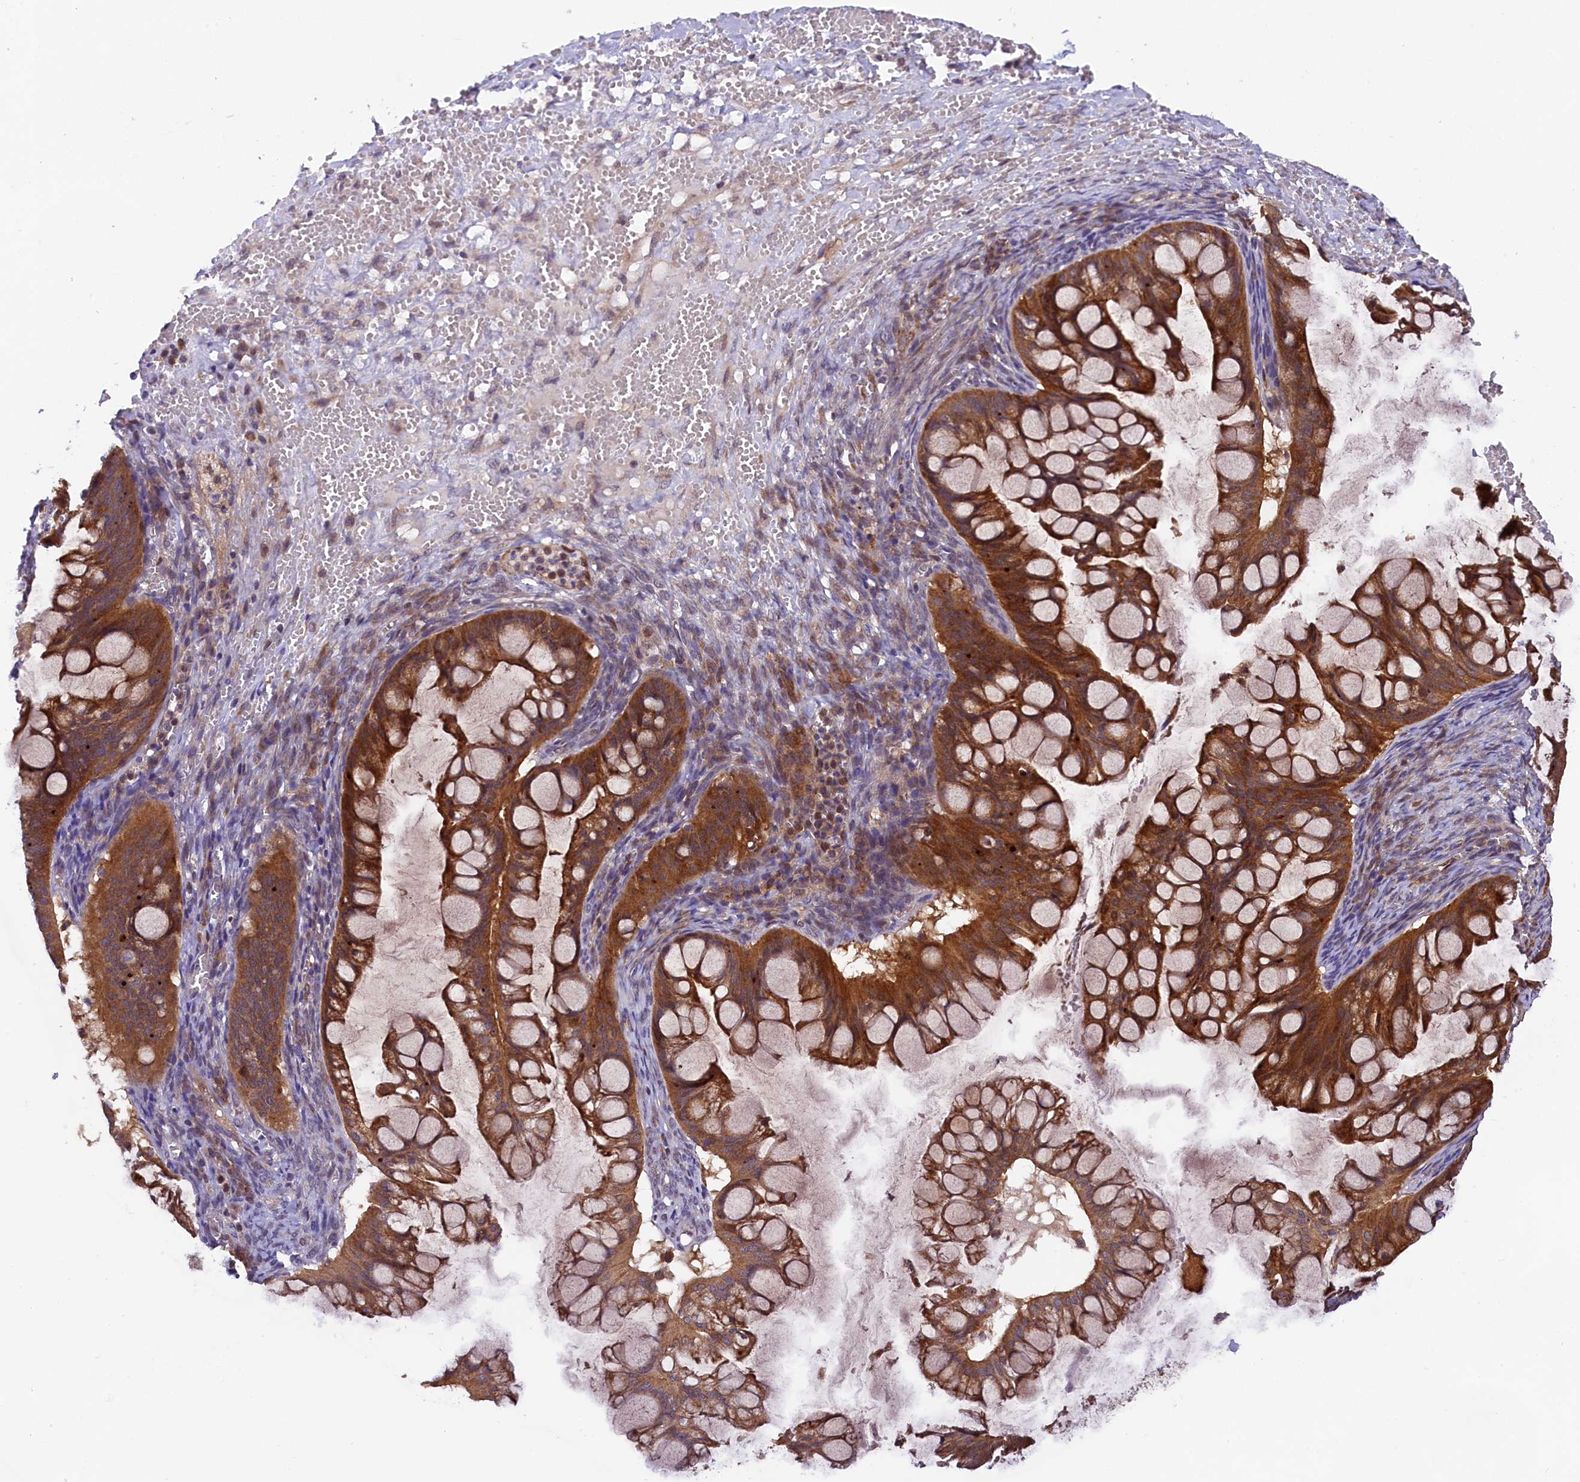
{"staining": {"intensity": "strong", "quantity": ">75%", "location": "cytoplasmic/membranous"}, "tissue": "ovarian cancer", "cell_type": "Tumor cells", "image_type": "cancer", "snomed": [{"axis": "morphology", "description": "Cystadenocarcinoma, mucinous, NOS"}, {"axis": "topography", "description": "Ovary"}], "caption": "IHC of human ovarian cancer (mucinous cystadenocarcinoma) shows high levels of strong cytoplasmic/membranous positivity in about >75% of tumor cells. (DAB (3,3'-diaminobenzidine) = brown stain, brightfield microscopy at high magnification).", "gene": "DOHH", "patient": {"sex": "female", "age": 73}}